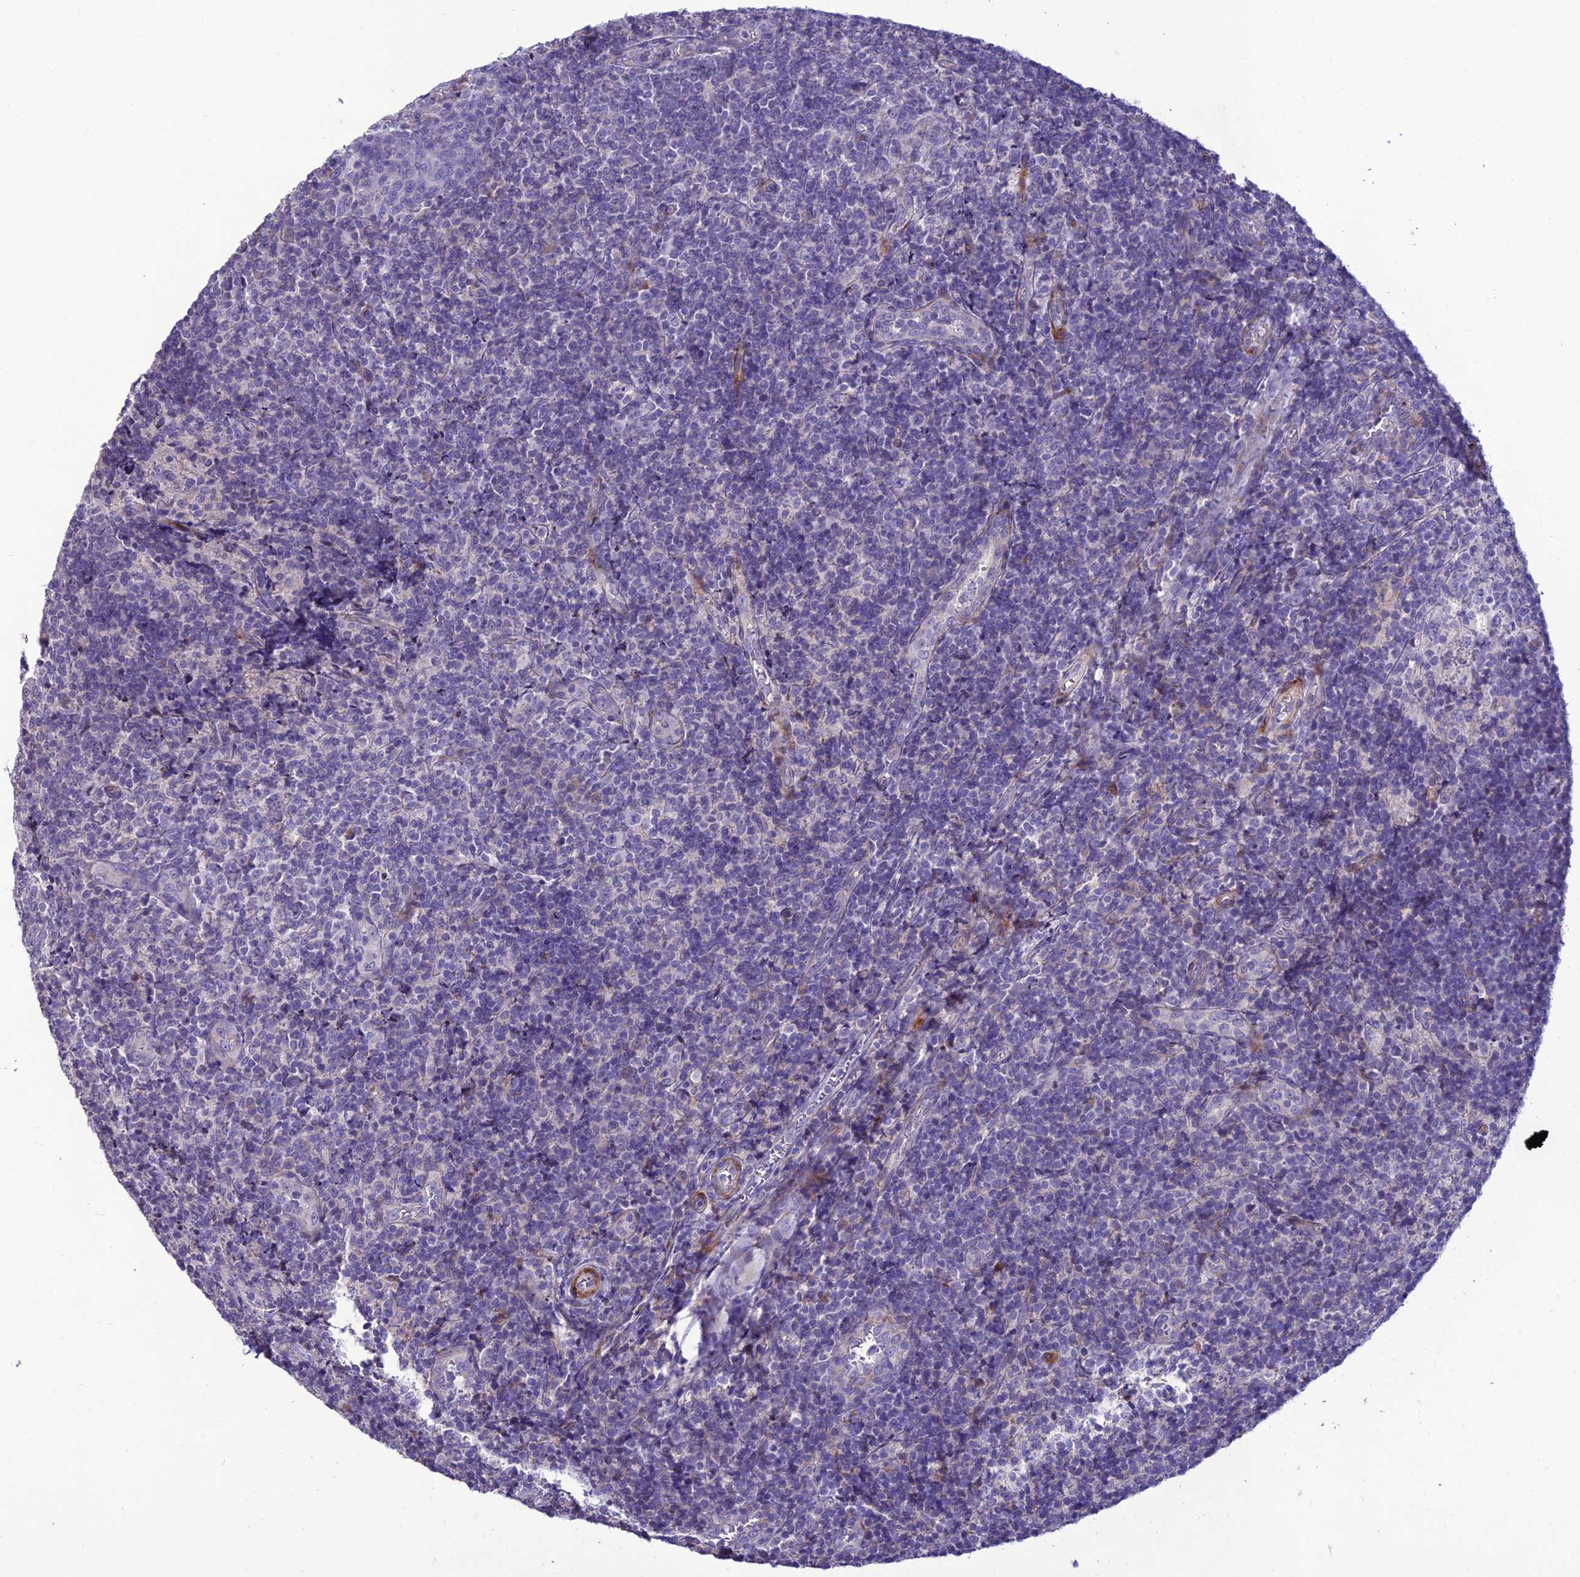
{"staining": {"intensity": "negative", "quantity": "none", "location": "none"}, "tissue": "tonsil", "cell_type": "Germinal center cells", "image_type": "normal", "snomed": [{"axis": "morphology", "description": "Normal tissue, NOS"}, {"axis": "topography", "description": "Tonsil"}], "caption": "This is an immunohistochemistry photomicrograph of unremarkable human tonsil. There is no expression in germinal center cells.", "gene": "TEKT3", "patient": {"sex": "female", "age": 19}}